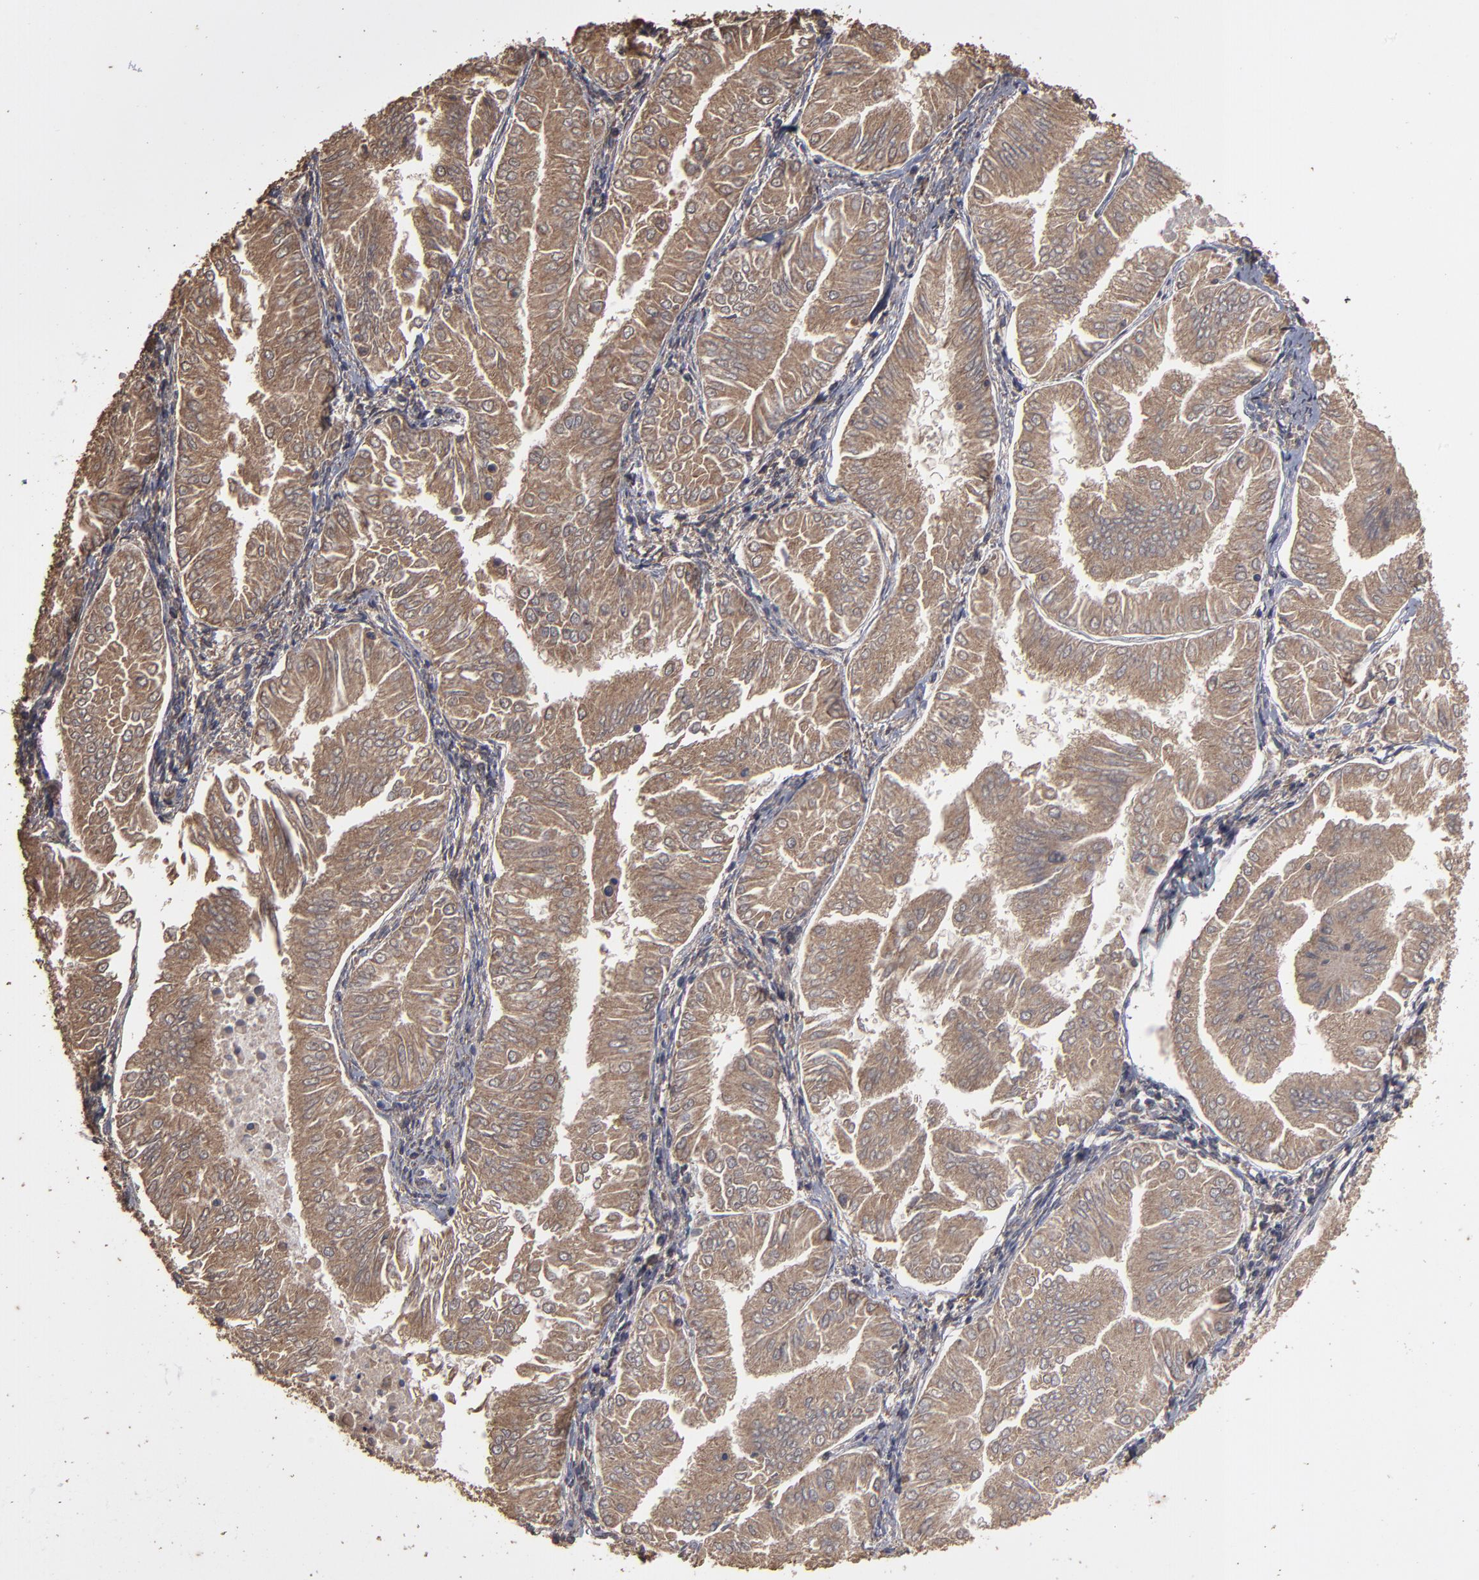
{"staining": {"intensity": "moderate", "quantity": ">75%", "location": "cytoplasmic/membranous"}, "tissue": "endometrial cancer", "cell_type": "Tumor cells", "image_type": "cancer", "snomed": [{"axis": "morphology", "description": "Adenocarcinoma, NOS"}, {"axis": "topography", "description": "Endometrium"}], "caption": "Human endometrial cancer (adenocarcinoma) stained with a protein marker exhibits moderate staining in tumor cells.", "gene": "MMP2", "patient": {"sex": "female", "age": 53}}